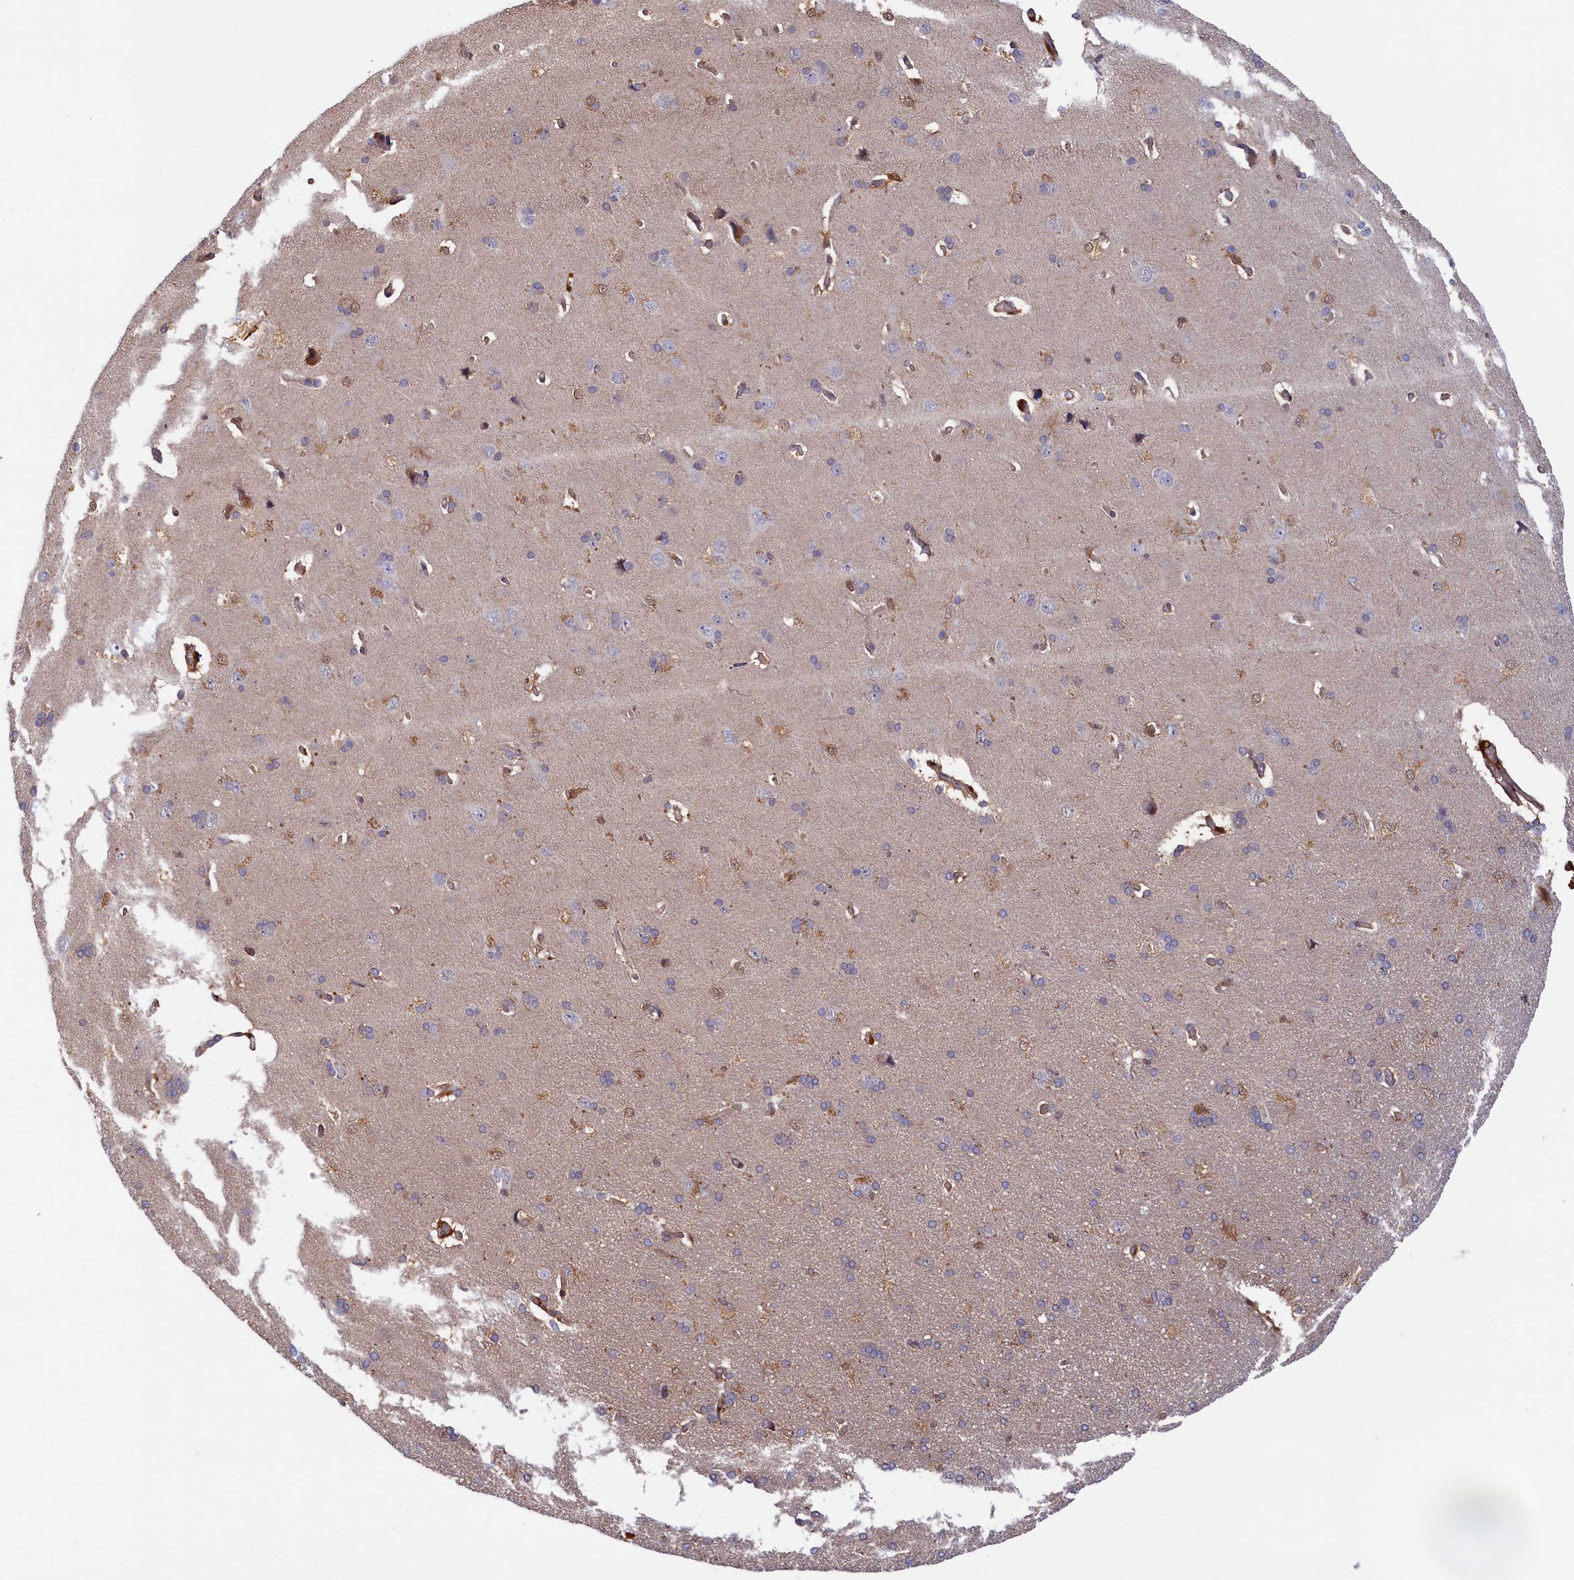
{"staining": {"intensity": "moderate", "quantity": ">75%", "location": "cytoplasmic/membranous"}, "tissue": "cerebral cortex", "cell_type": "Endothelial cells", "image_type": "normal", "snomed": [{"axis": "morphology", "description": "Normal tissue, NOS"}, {"axis": "topography", "description": "Cerebral cortex"}], "caption": "Endothelial cells reveal medium levels of moderate cytoplasmic/membranous expression in approximately >75% of cells in normal cerebral cortex.", "gene": "BLVRB", "patient": {"sex": "male", "age": 62}}